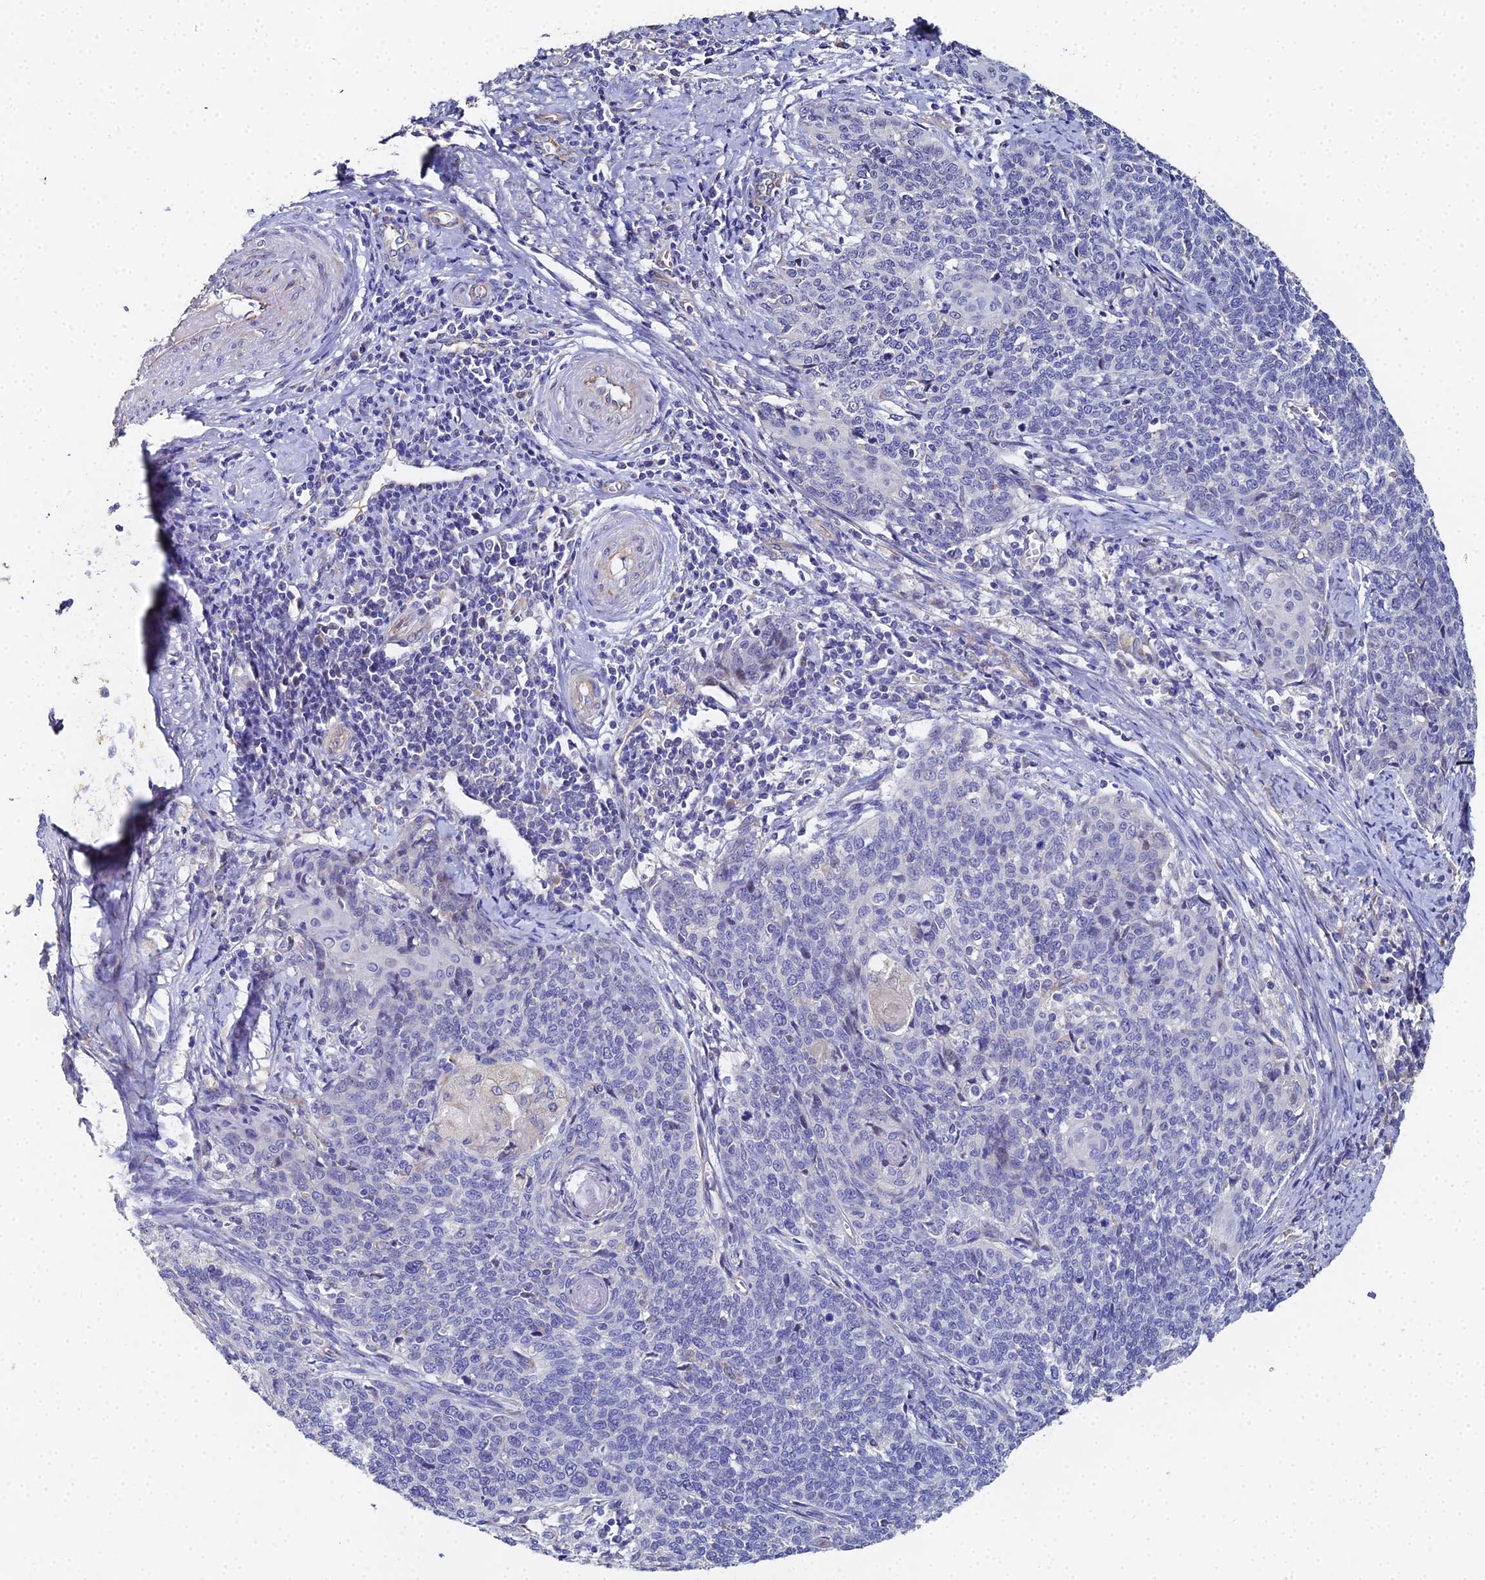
{"staining": {"intensity": "negative", "quantity": "none", "location": "none"}, "tissue": "cervical cancer", "cell_type": "Tumor cells", "image_type": "cancer", "snomed": [{"axis": "morphology", "description": "Squamous cell carcinoma, NOS"}, {"axis": "topography", "description": "Cervix"}], "caption": "Cervical cancer was stained to show a protein in brown. There is no significant positivity in tumor cells.", "gene": "ENSG00000268674", "patient": {"sex": "female", "age": 39}}